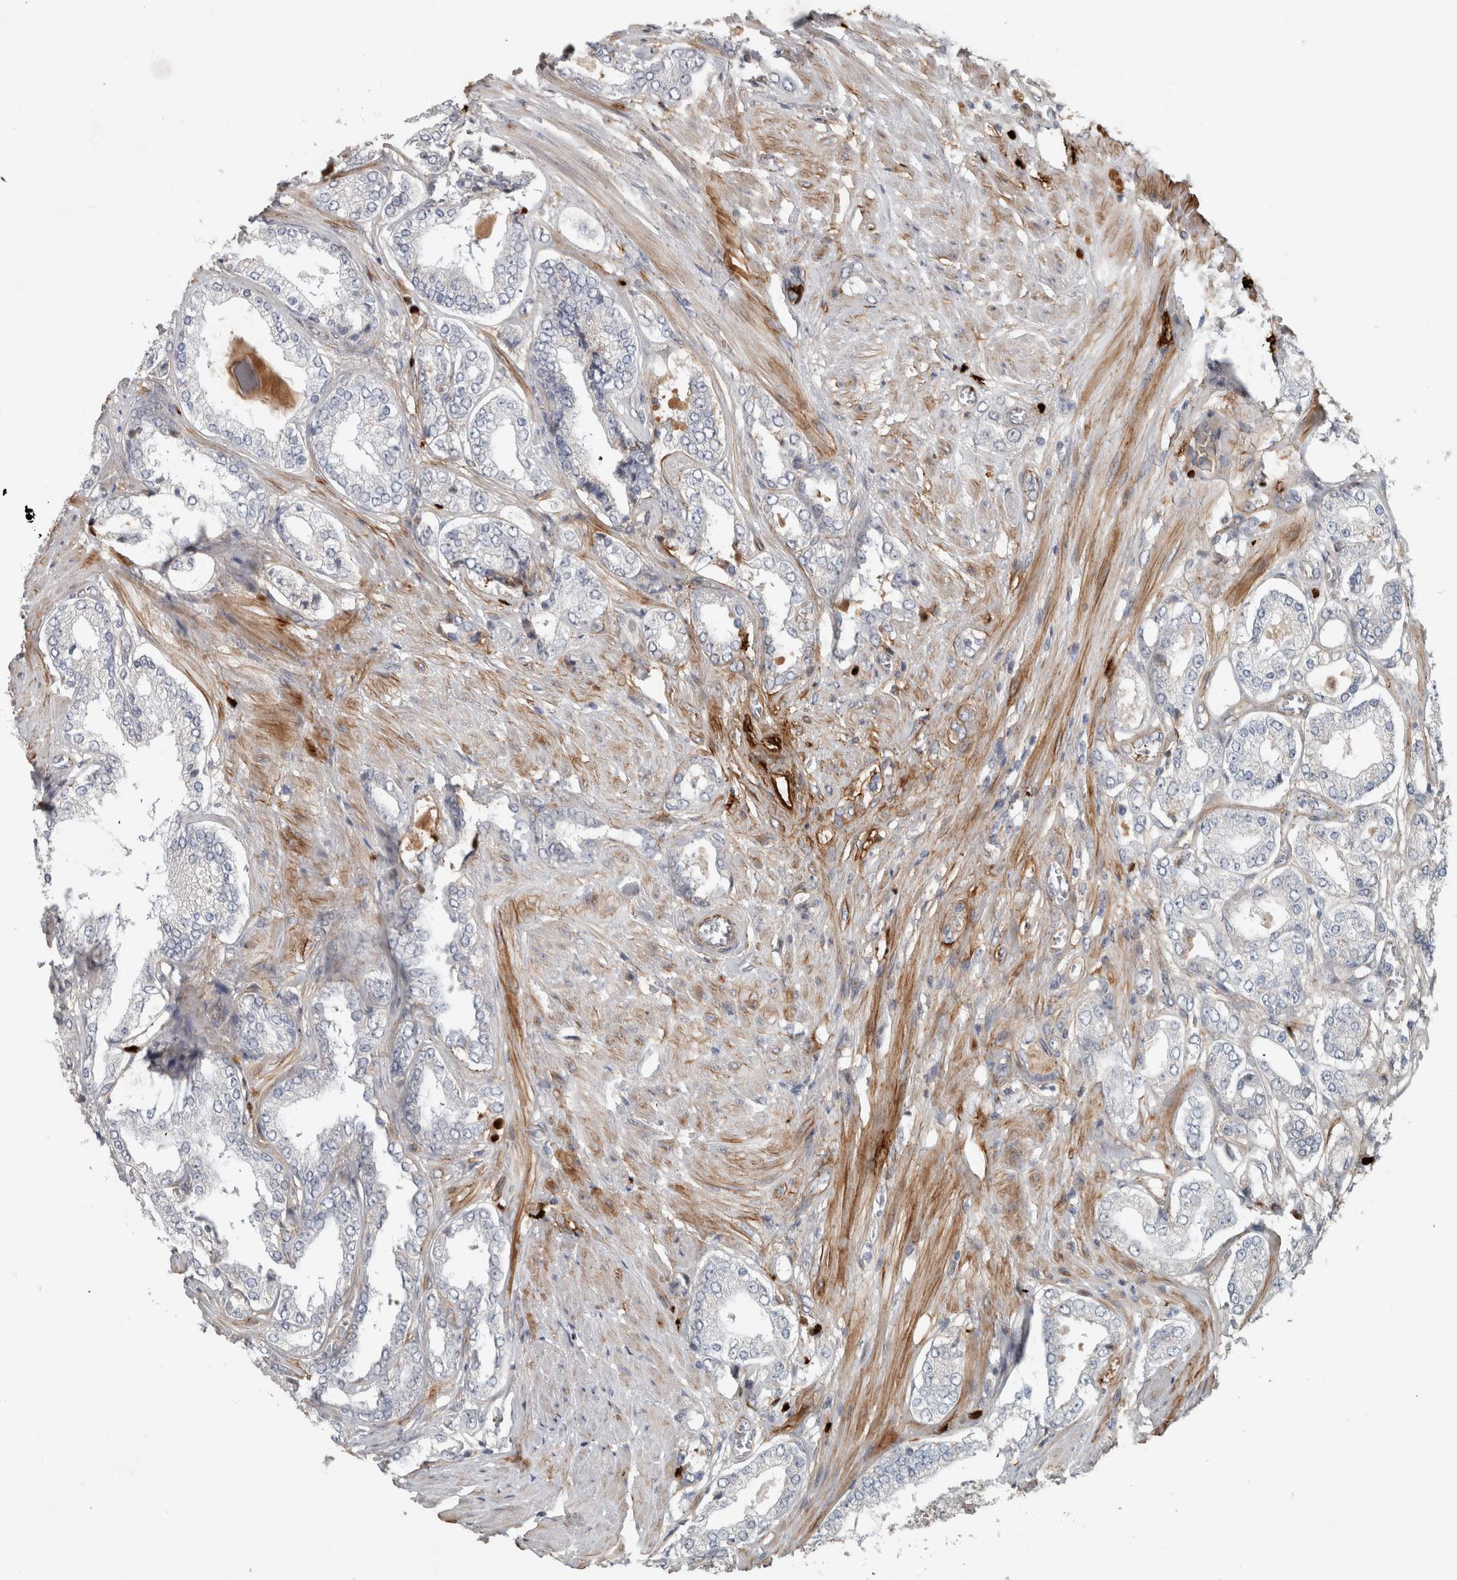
{"staining": {"intensity": "negative", "quantity": "none", "location": "none"}, "tissue": "prostate cancer", "cell_type": "Tumor cells", "image_type": "cancer", "snomed": [{"axis": "morphology", "description": "Adenocarcinoma, Low grade"}, {"axis": "topography", "description": "Prostate"}], "caption": "DAB immunohistochemical staining of prostate cancer (adenocarcinoma (low-grade)) exhibits no significant expression in tumor cells.", "gene": "FN1", "patient": {"sex": "male", "age": 62}}